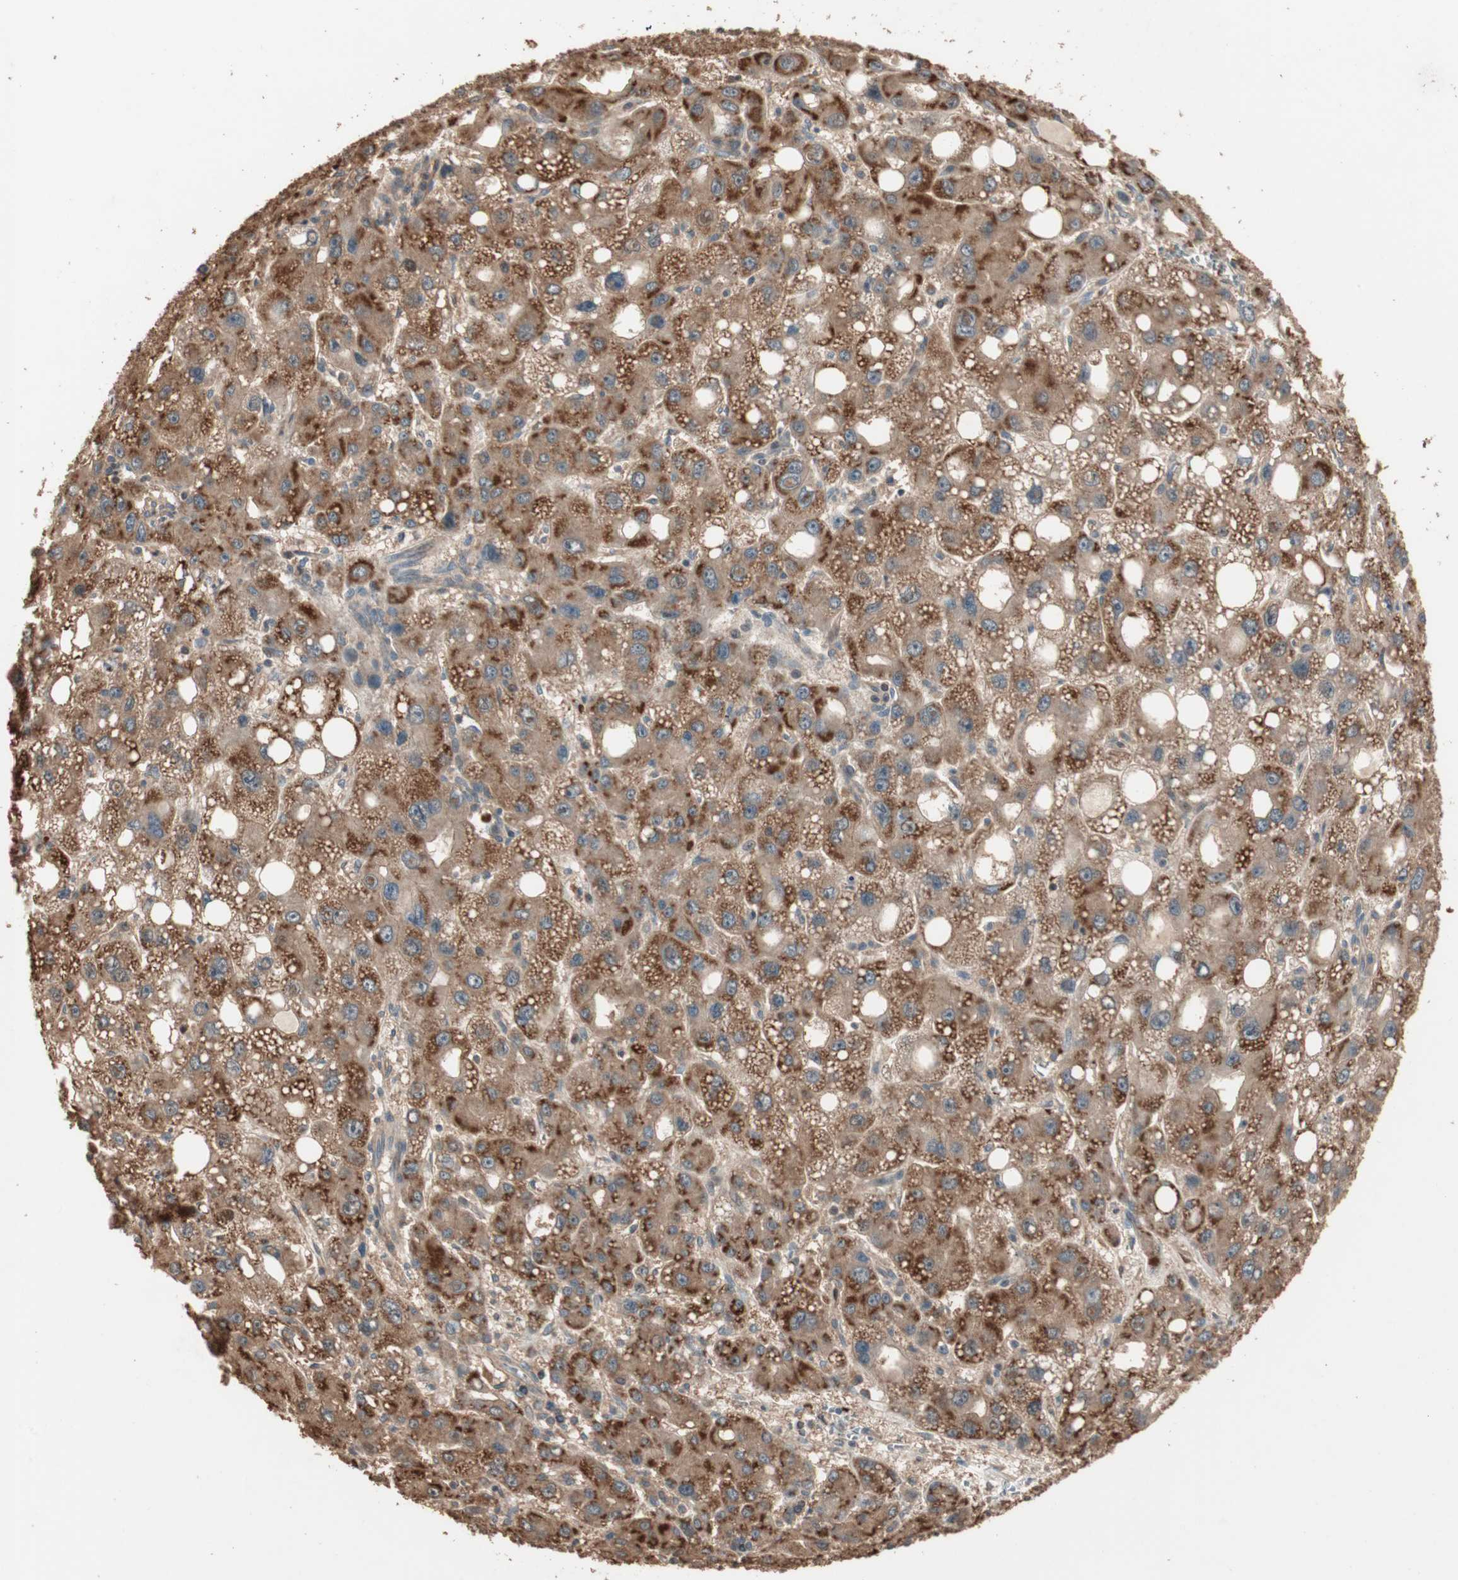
{"staining": {"intensity": "strong", "quantity": ">75%", "location": "cytoplasmic/membranous"}, "tissue": "liver cancer", "cell_type": "Tumor cells", "image_type": "cancer", "snomed": [{"axis": "morphology", "description": "Carcinoma, Hepatocellular, NOS"}, {"axis": "topography", "description": "Liver"}], "caption": "Immunohistochemistry (IHC) photomicrograph of neoplastic tissue: liver cancer (hepatocellular carcinoma) stained using immunohistochemistry exhibits high levels of strong protein expression localized specifically in the cytoplasmic/membranous of tumor cells, appearing as a cytoplasmic/membranous brown color.", "gene": "USP20", "patient": {"sex": "male", "age": 55}}